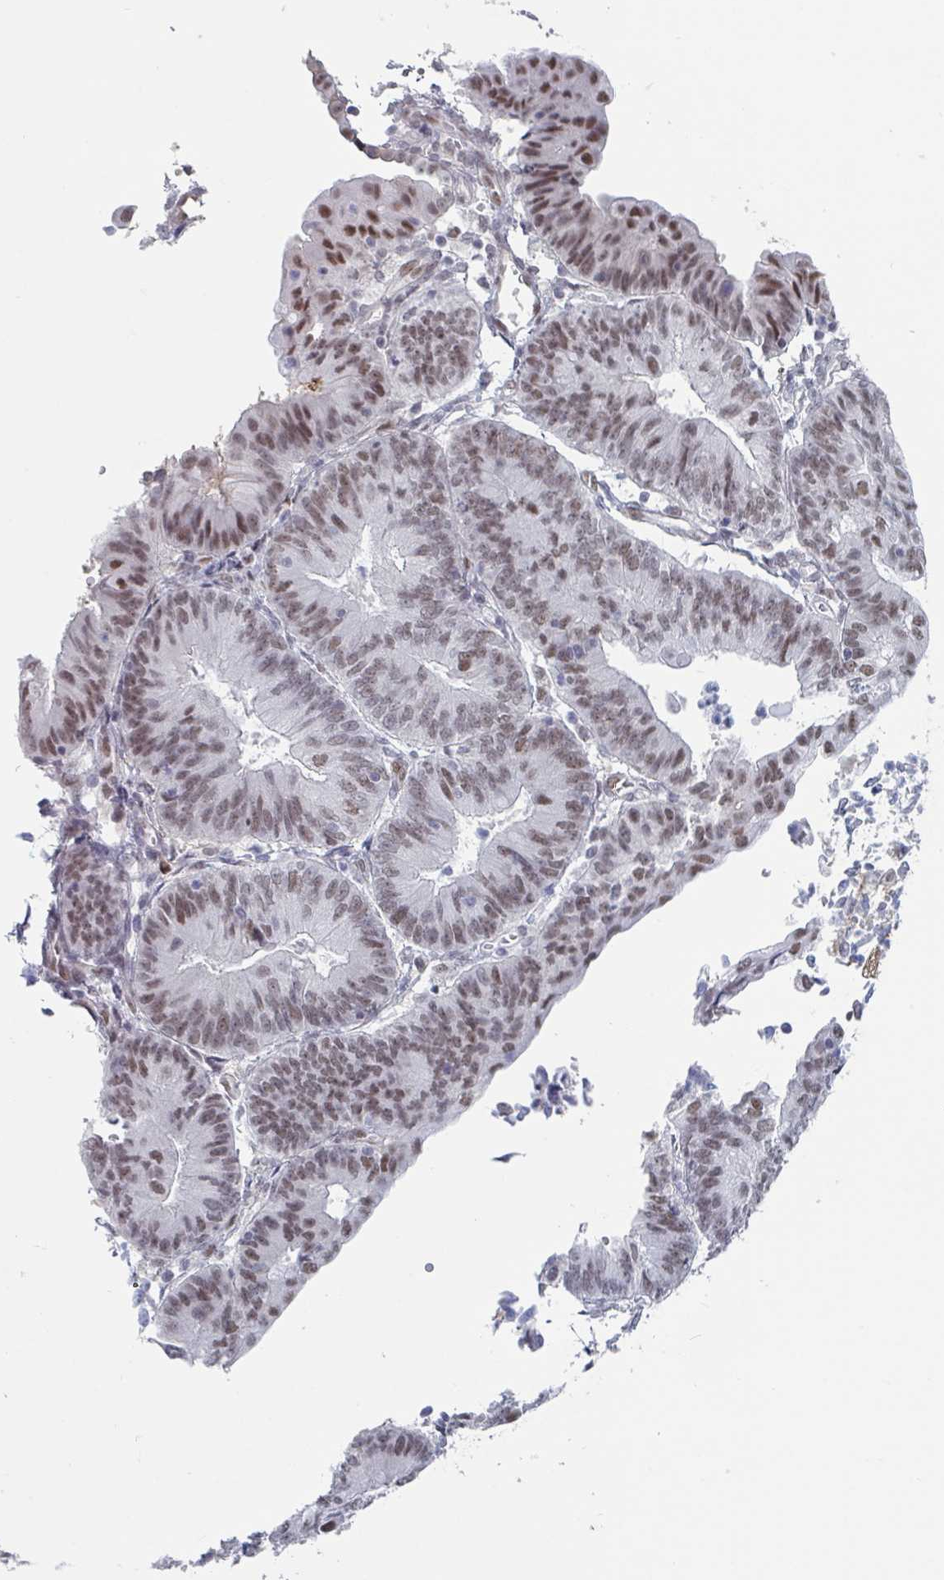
{"staining": {"intensity": "moderate", "quantity": ">75%", "location": "nuclear"}, "tissue": "endometrial cancer", "cell_type": "Tumor cells", "image_type": "cancer", "snomed": [{"axis": "morphology", "description": "Adenocarcinoma, NOS"}, {"axis": "topography", "description": "Endometrium"}], "caption": "Immunohistochemical staining of endometrial cancer (adenocarcinoma) reveals moderate nuclear protein expression in about >75% of tumor cells.", "gene": "BCL7B", "patient": {"sex": "female", "age": 65}}